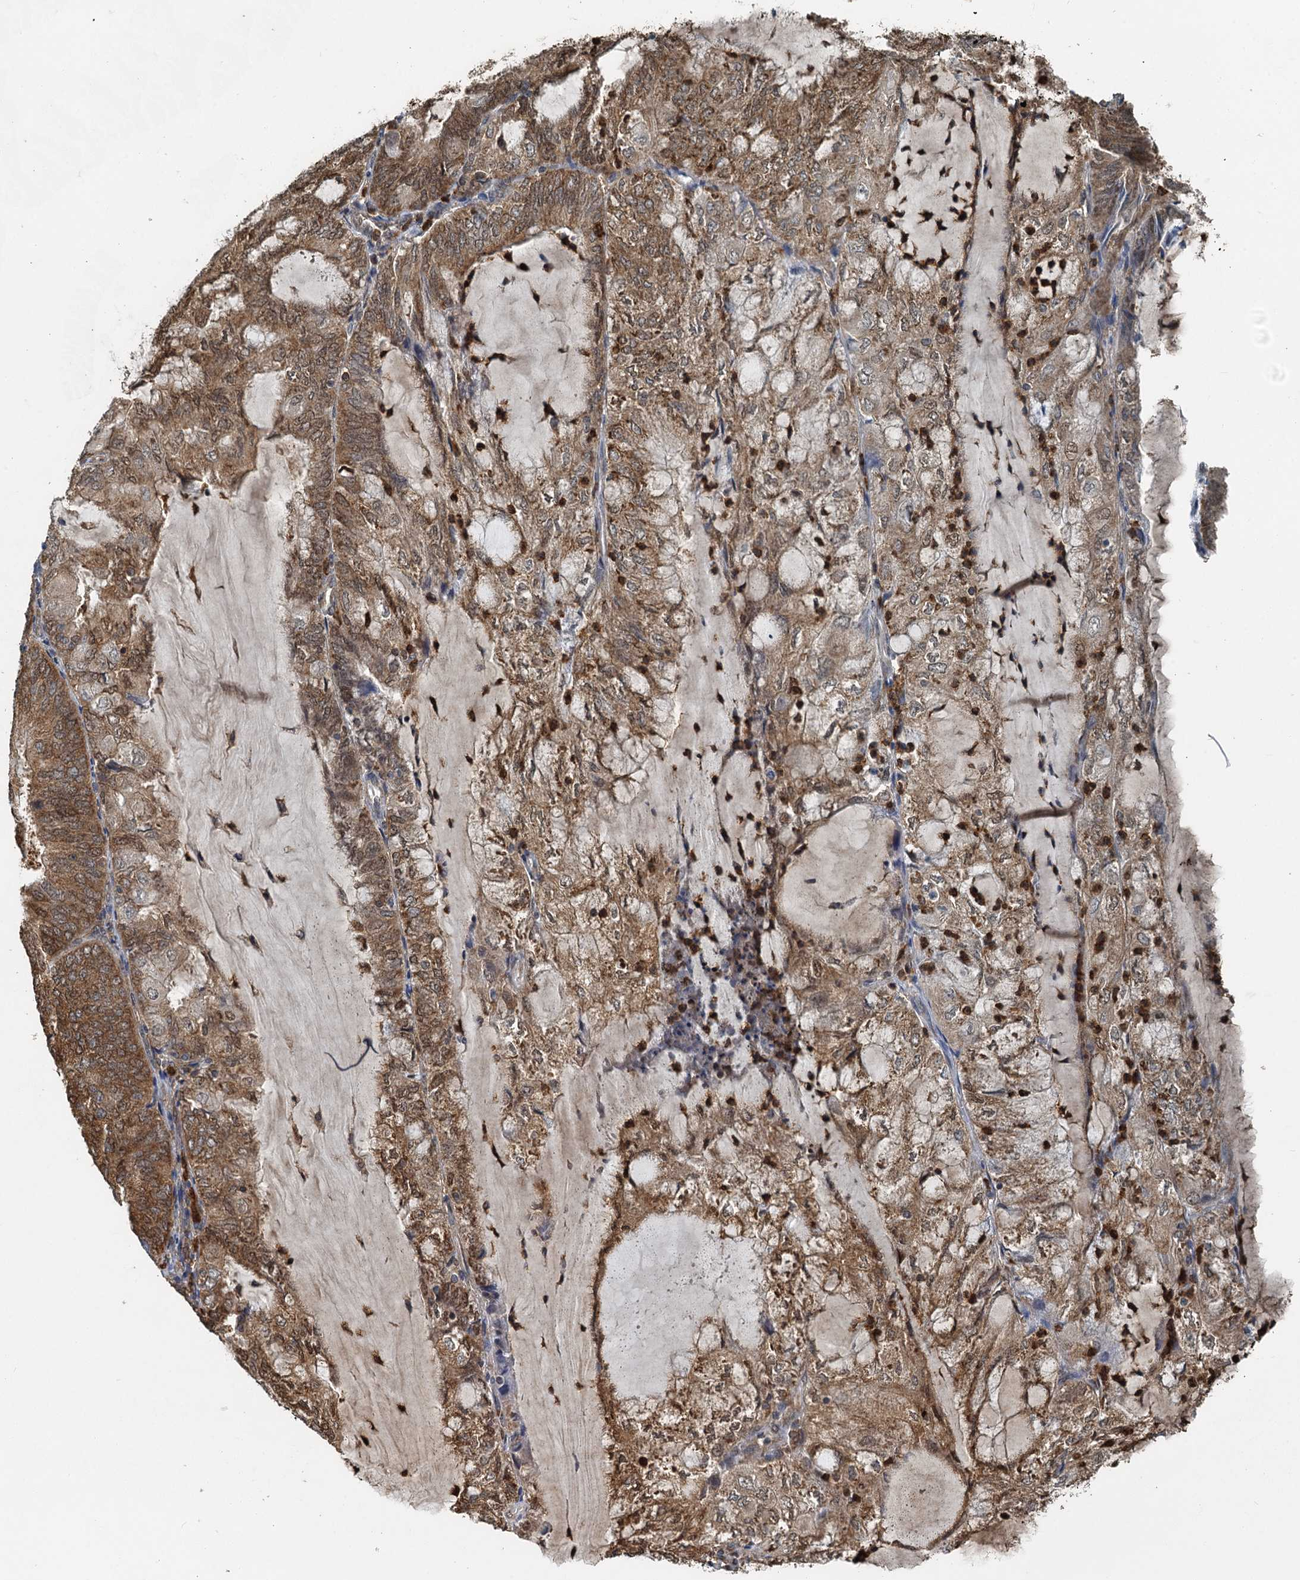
{"staining": {"intensity": "moderate", "quantity": ">75%", "location": "cytoplasmic/membranous"}, "tissue": "endometrial cancer", "cell_type": "Tumor cells", "image_type": "cancer", "snomed": [{"axis": "morphology", "description": "Adenocarcinoma, NOS"}, {"axis": "topography", "description": "Endometrium"}], "caption": "IHC micrograph of neoplastic tissue: endometrial adenocarcinoma stained using immunohistochemistry displays medium levels of moderate protein expression localized specifically in the cytoplasmic/membranous of tumor cells, appearing as a cytoplasmic/membranous brown color.", "gene": "GPI", "patient": {"sex": "female", "age": 81}}